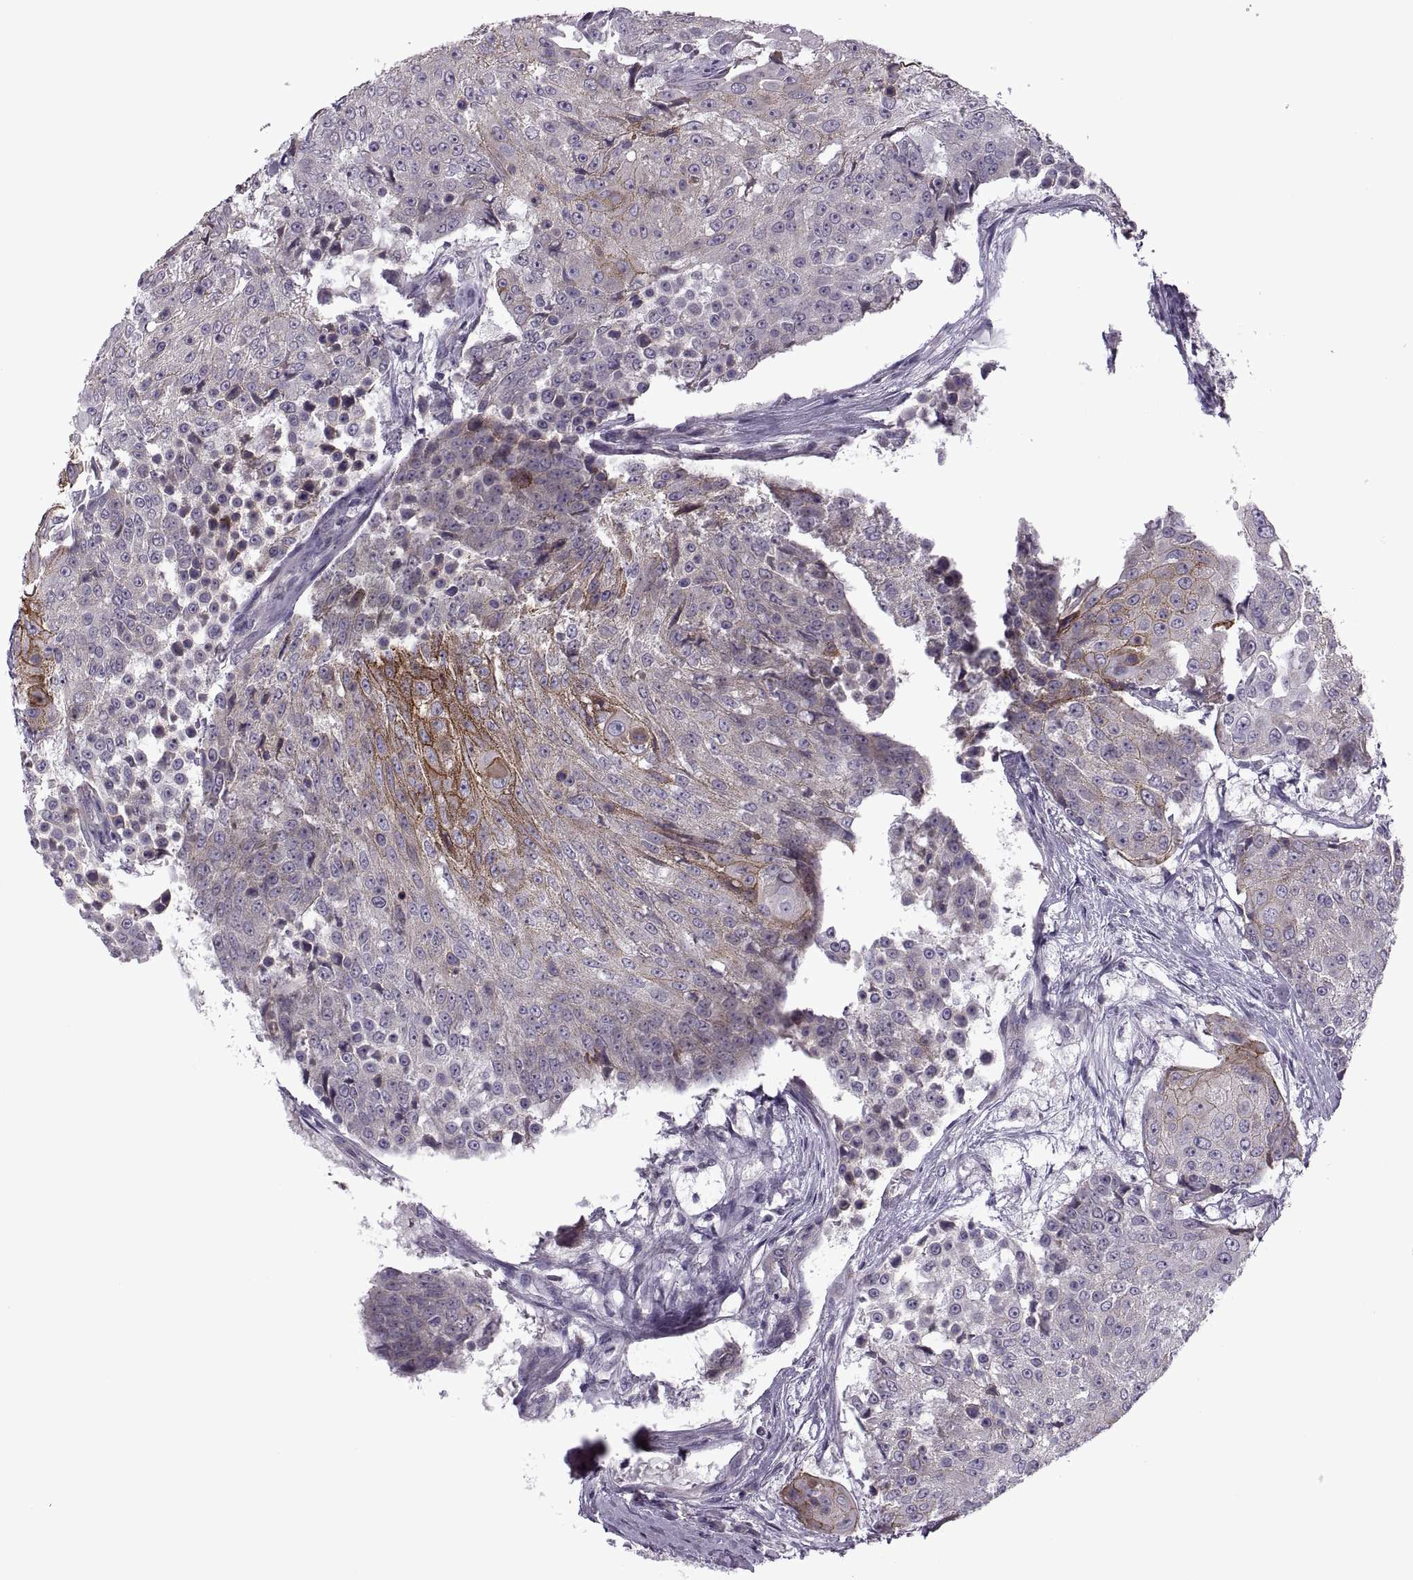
{"staining": {"intensity": "moderate", "quantity": "<25%", "location": "cytoplasmic/membranous"}, "tissue": "urothelial cancer", "cell_type": "Tumor cells", "image_type": "cancer", "snomed": [{"axis": "morphology", "description": "Urothelial carcinoma, High grade"}, {"axis": "topography", "description": "Urinary bladder"}], "caption": "Immunohistochemical staining of high-grade urothelial carcinoma shows moderate cytoplasmic/membranous protein positivity in about <25% of tumor cells. The protein of interest is shown in brown color, while the nuclei are stained blue.", "gene": "RIPK4", "patient": {"sex": "female", "age": 63}}